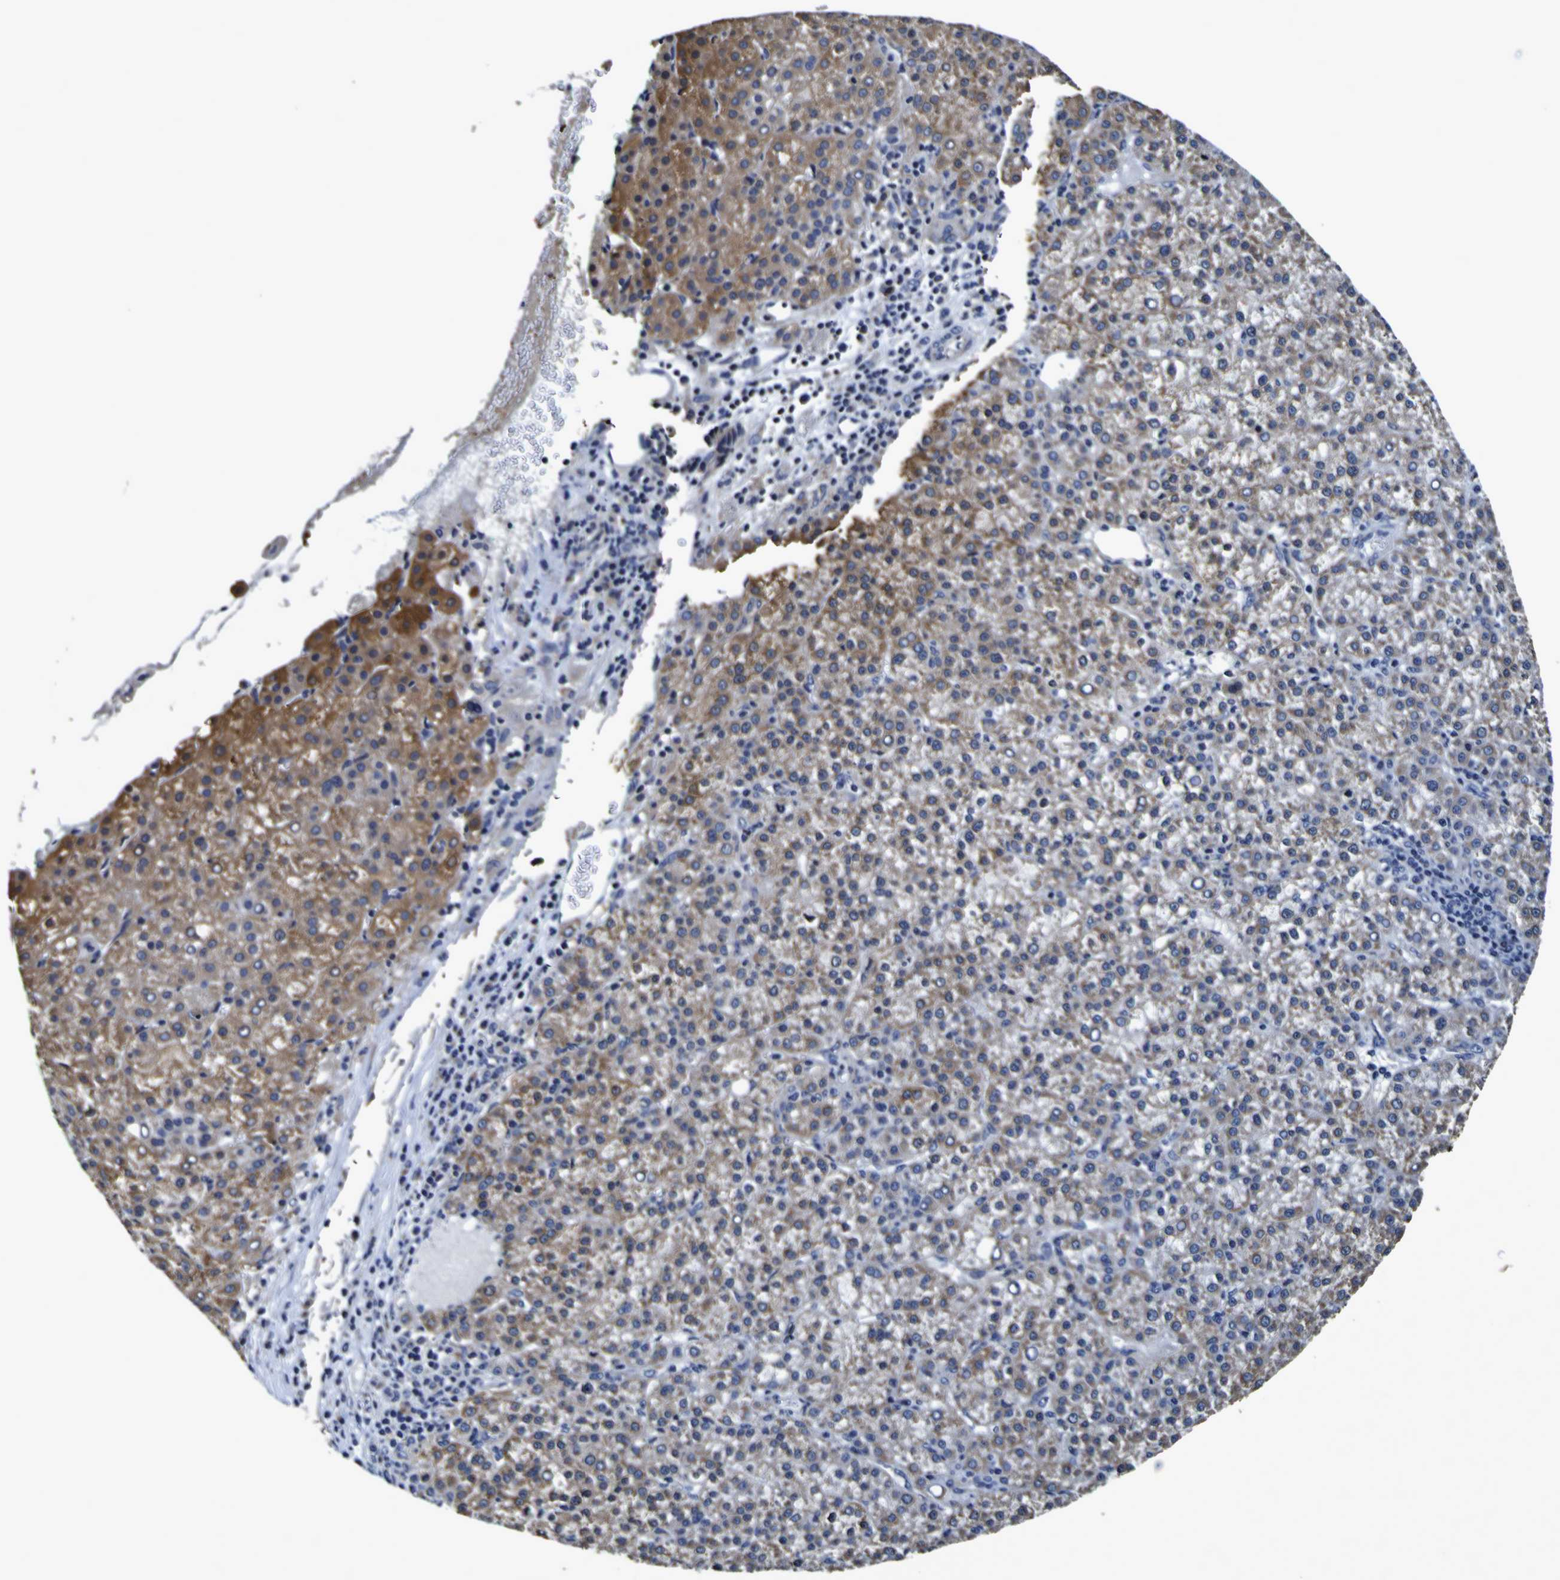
{"staining": {"intensity": "moderate", "quantity": "25%-75%", "location": "cytoplasmic/membranous"}, "tissue": "liver cancer", "cell_type": "Tumor cells", "image_type": "cancer", "snomed": [{"axis": "morphology", "description": "Carcinoma, Hepatocellular, NOS"}, {"axis": "topography", "description": "Liver"}], "caption": "Moderate cytoplasmic/membranous protein expression is present in approximately 25%-75% of tumor cells in liver hepatocellular carcinoma. (Stains: DAB in brown, nuclei in blue, Microscopy: brightfield microscopy at high magnification).", "gene": "PANK4", "patient": {"sex": "female", "age": 58}}